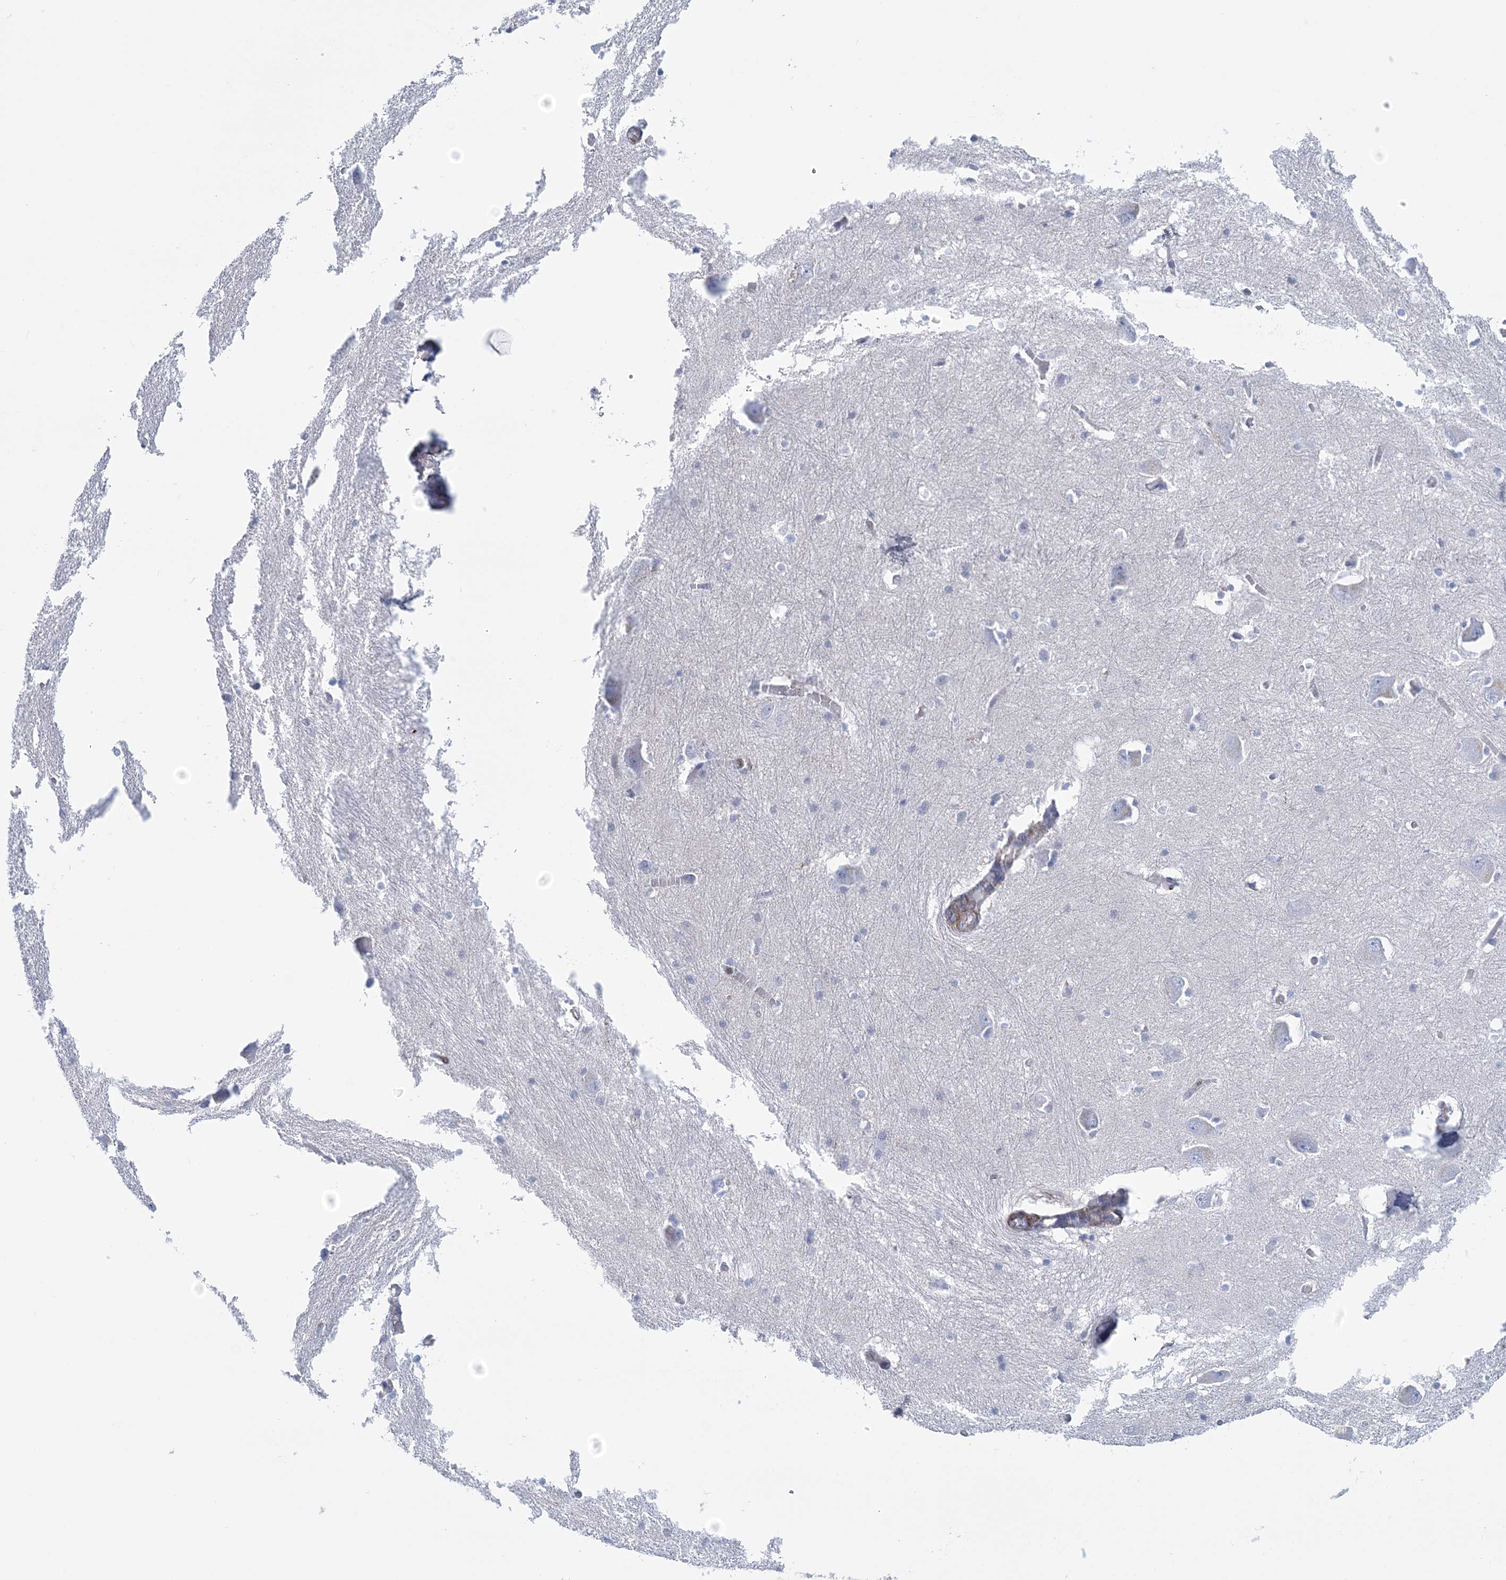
{"staining": {"intensity": "negative", "quantity": "none", "location": "none"}, "tissue": "caudate", "cell_type": "Glial cells", "image_type": "normal", "snomed": [{"axis": "morphology", "description": "Normal tissue, NOS"}, {"axis": "topography", "description": "Lateral ventricle wall"}], "caption": "The micrograph reveals no staining of glial cells in normal caudate.", "gene": "C11orf21", "patient": {"sex": "male", "age": 37}}